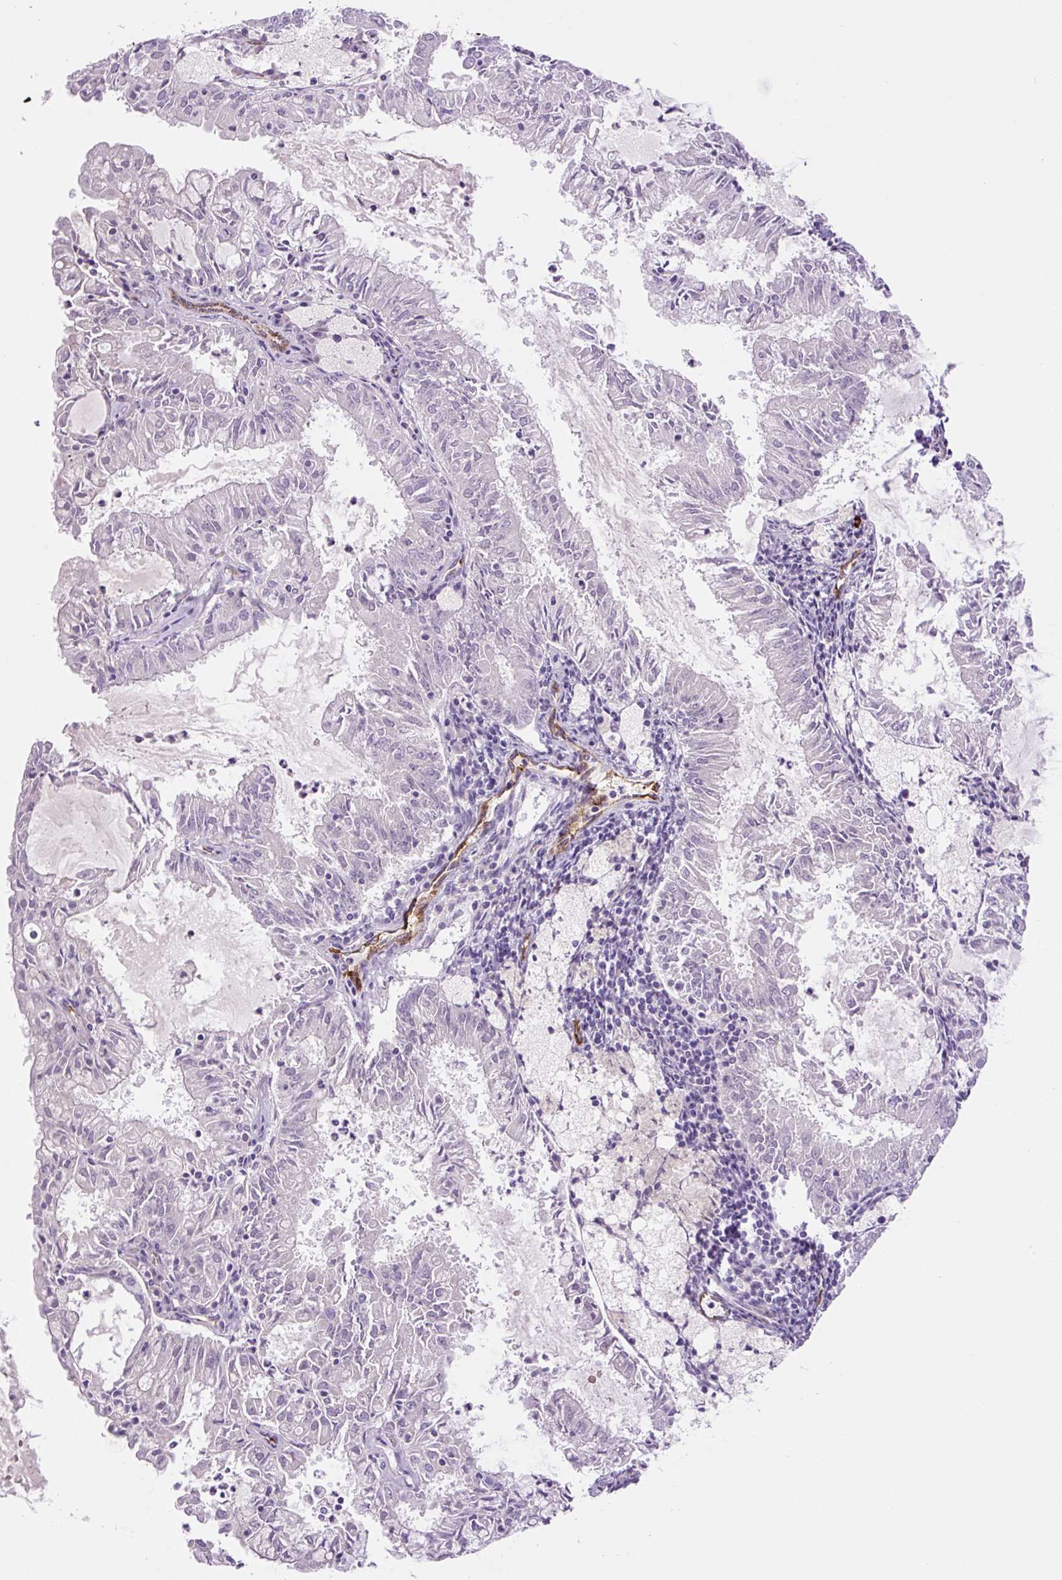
{"staining": {"intensity": "negative", "quantity": "none", "location": "none"}, "tissue": "endometrial cancer", "cell_type": "Tumor cells", "image_type": "cancer", "snomed": [{"axis": "morphology", "description": "Adenocarcinoma, NOS"}, {"axis": "topography", "description": "Endometrium"}], "caption": "DAB immunohistochemical staining of endometrial adenocarcinoma demonstrates no significant expression in tumor cells.", "gene": "RSPO4", "patient": {"sex": "female", "age": 57}}